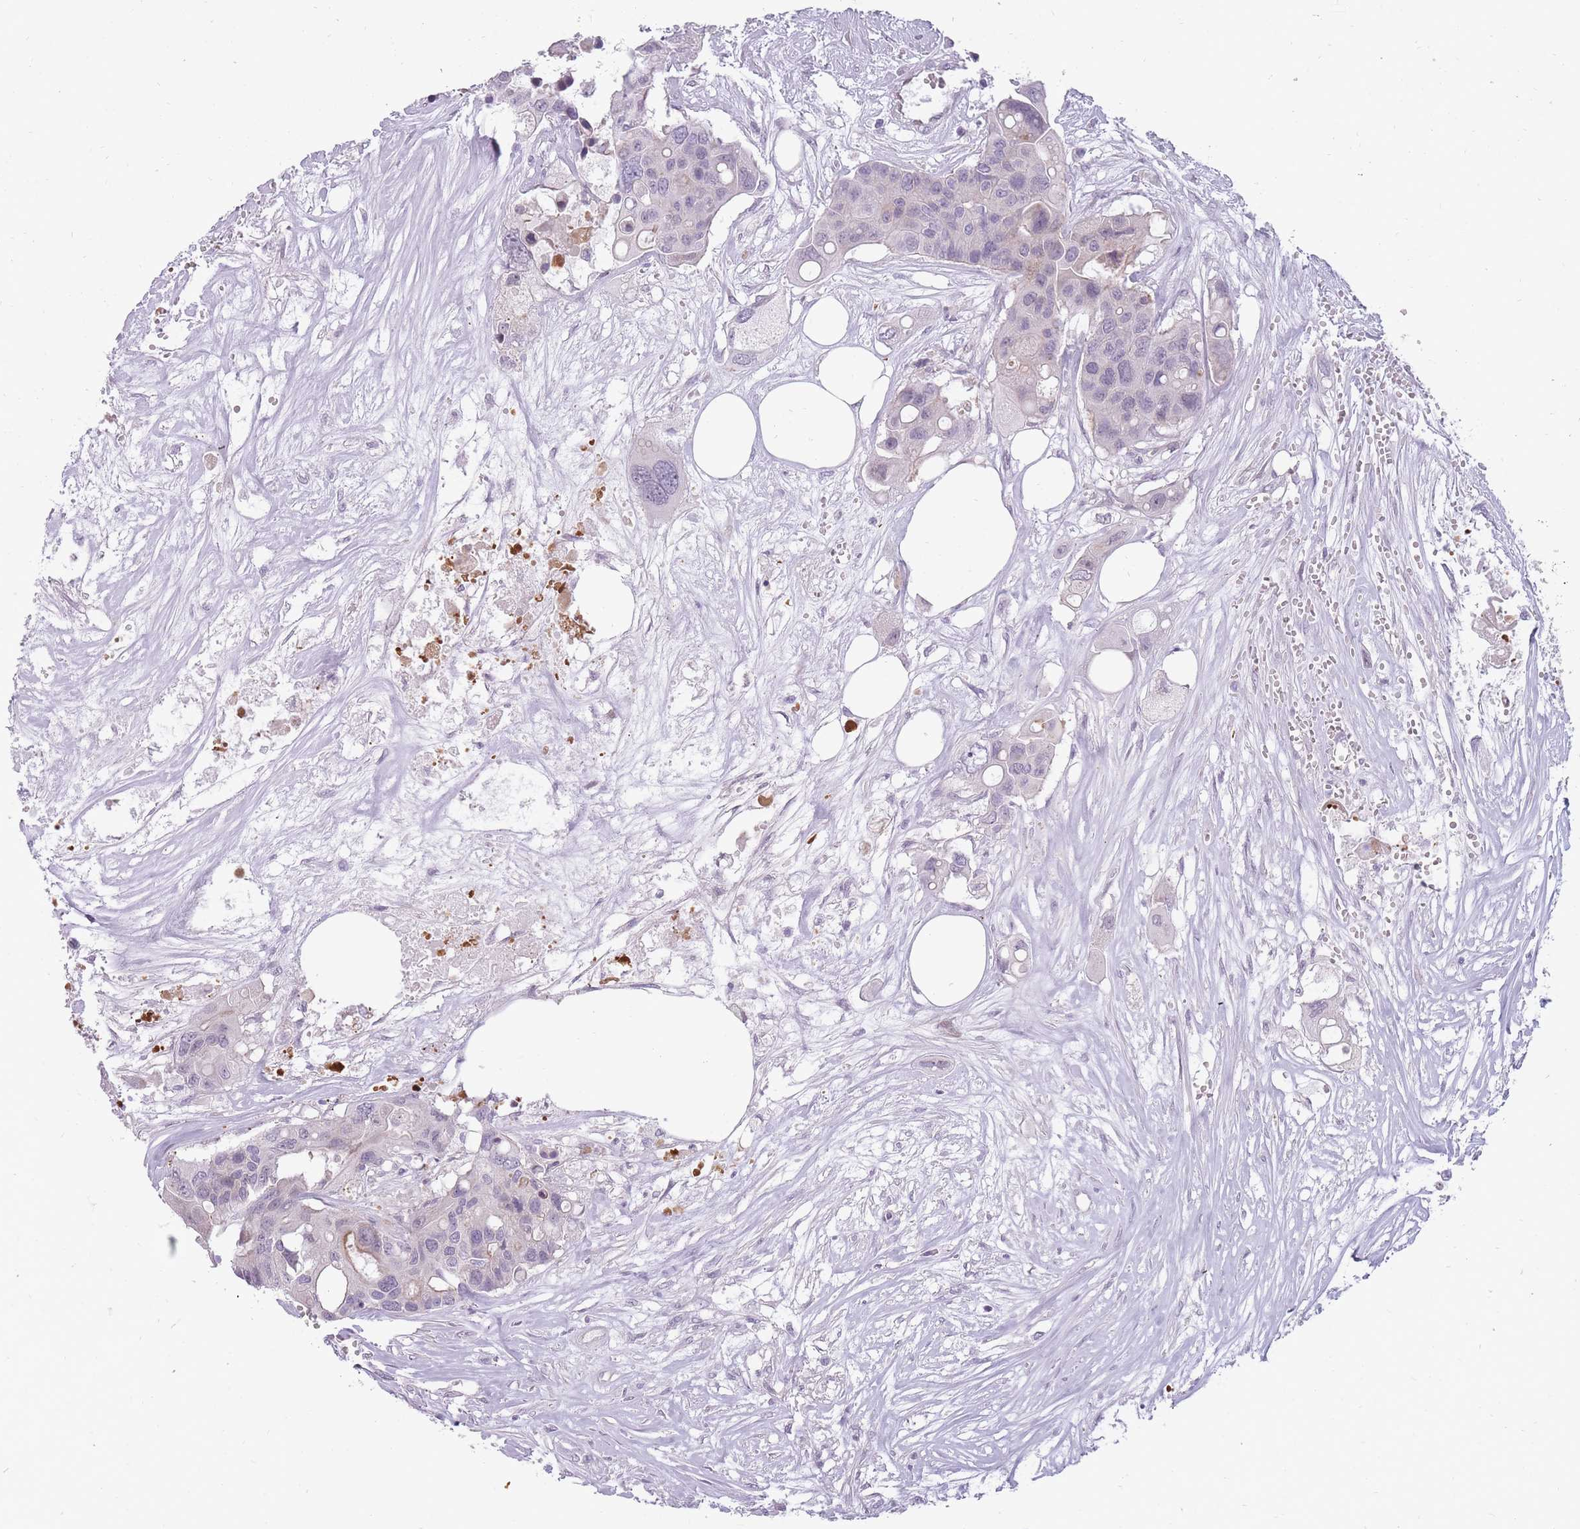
{"staining": {"intensity": "negative", "quantity": "none", "location": "none"}, "tissue": "colorectal cancer", "cell_type": "Tumor cells", "image_type": "cancer", "snomed": [{"axis": "morphology", "description": "Adenocarcinoma, NOS"}, {"axis": "topography", "description": "Colon"}], "caption": "IHC of human colorectal cancer (adenocarcinoma) reveals no expression in tumor cells.", "gene": "POMZP3", "patient": {"sex": "male", "age": 77}}